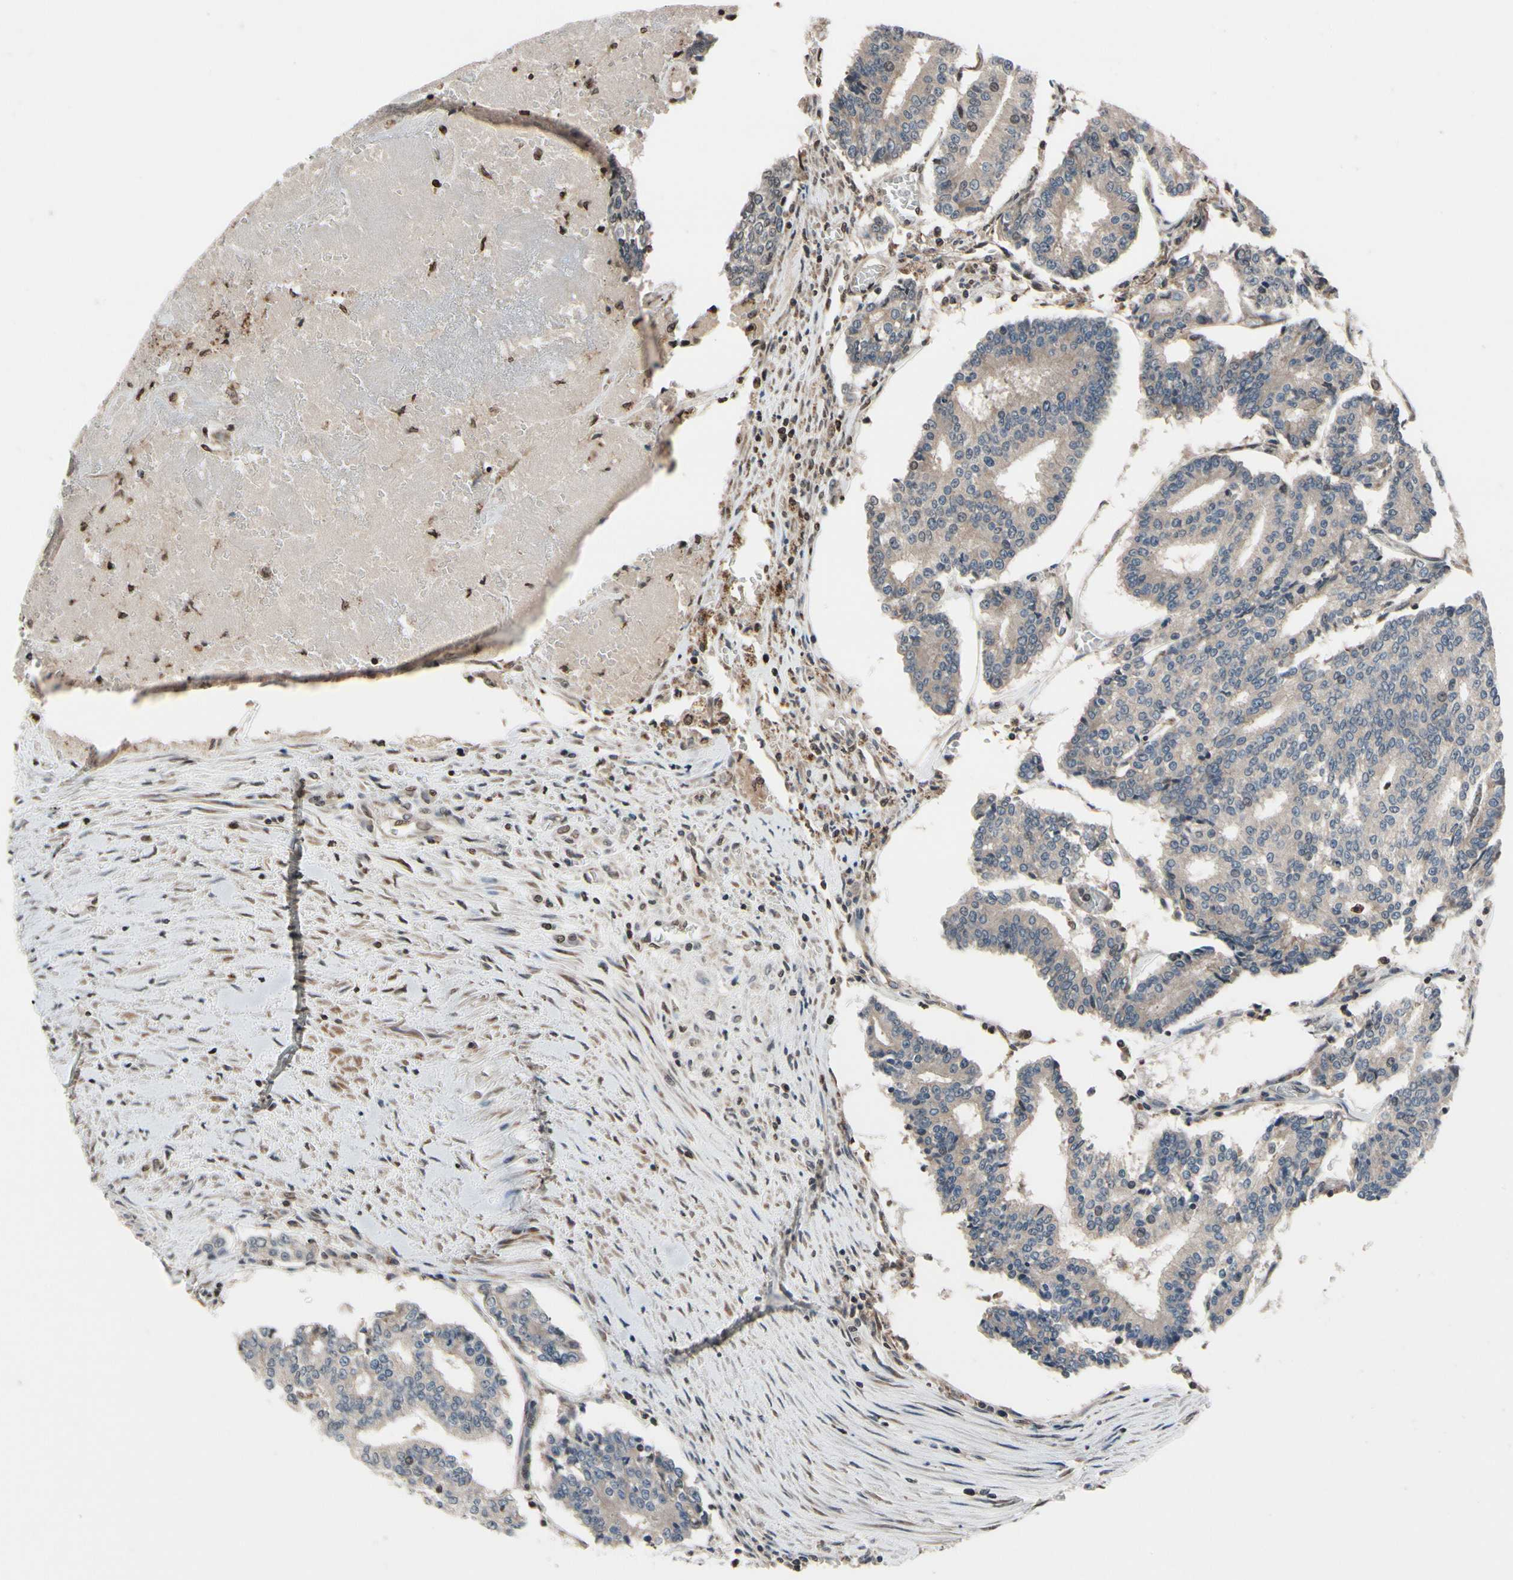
{"staining": {"intensity": "negative", "quantity": "none", "location": "none"}, "tissue": "prostate cancer", "cell_type": "Tumor cells", "image_type": "cancer", "snomed": [{"axis": "morphology", "description": "Adenocarcinoma, High grade"}, {"axis": "topography", "description": "Prostate"}], "caption": "DAB (3,3'-diaminobenzidine) immunohistochemical staining of human prostate cancer demonstrates no significant expression in tumor cells.", "gene": "HIPK2", "patient": {"sex": "male", "age": 55}}